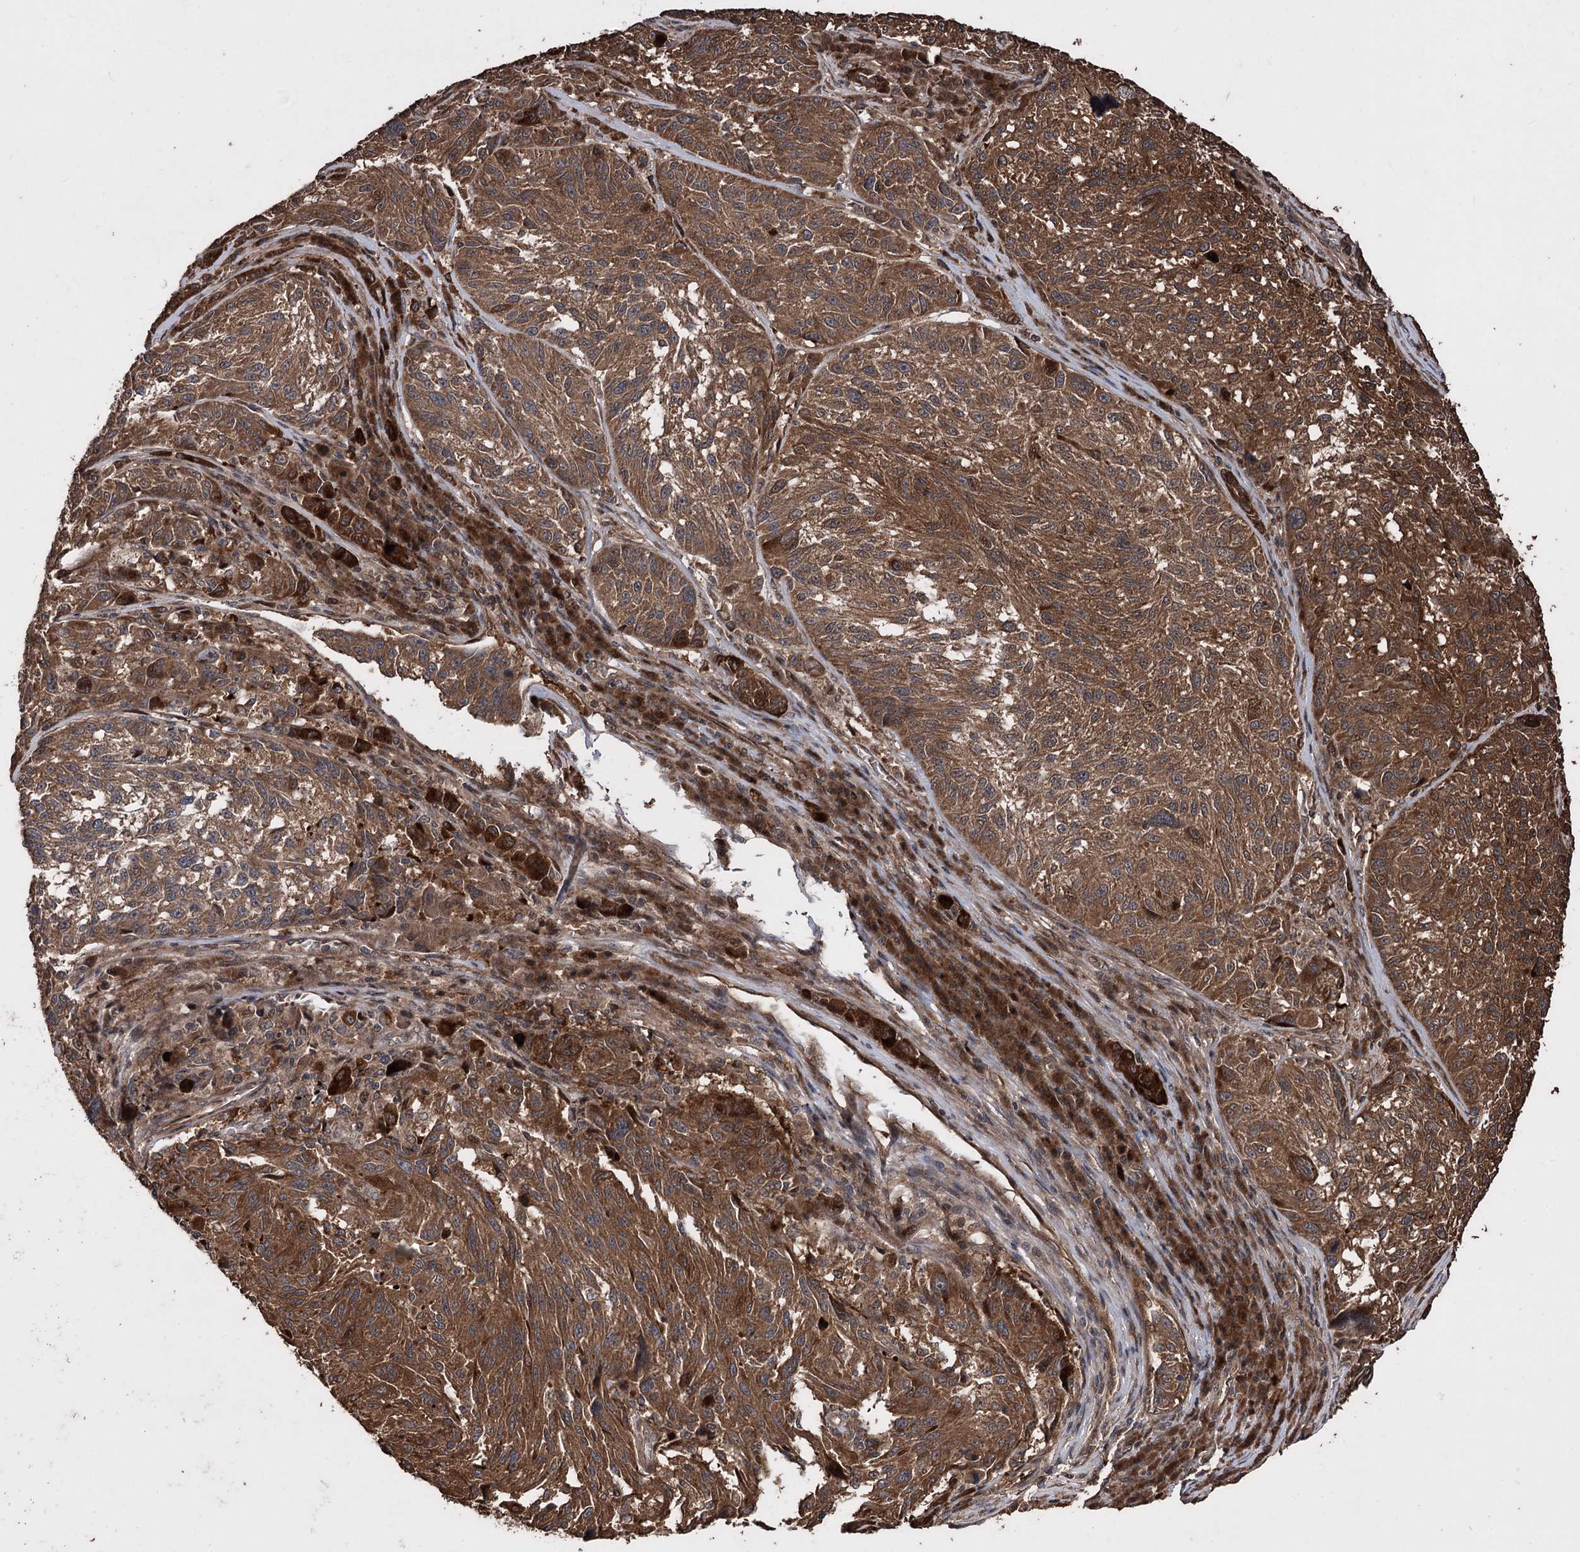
{"staining": {"intensity": "strong", "quantity": ">75%", "location": "cytoplasmic/membranous"}, "tissue": "melanoma", "cell_type": "Tumor cells", "image_type": "cancer", "snomed": [{"axis": "morphology", "description": "Malignant melanoma, NOS"}, {"axis": "topography", "description": "Skin"}], "caption": "IHC (DAB) staining of human melanoma reveals strong cytoplasmic/membranous protein expression in approximately >75% of tumor cells.", "gene": "RASSF3", "patient": {"sex": "male", "age": 53}}